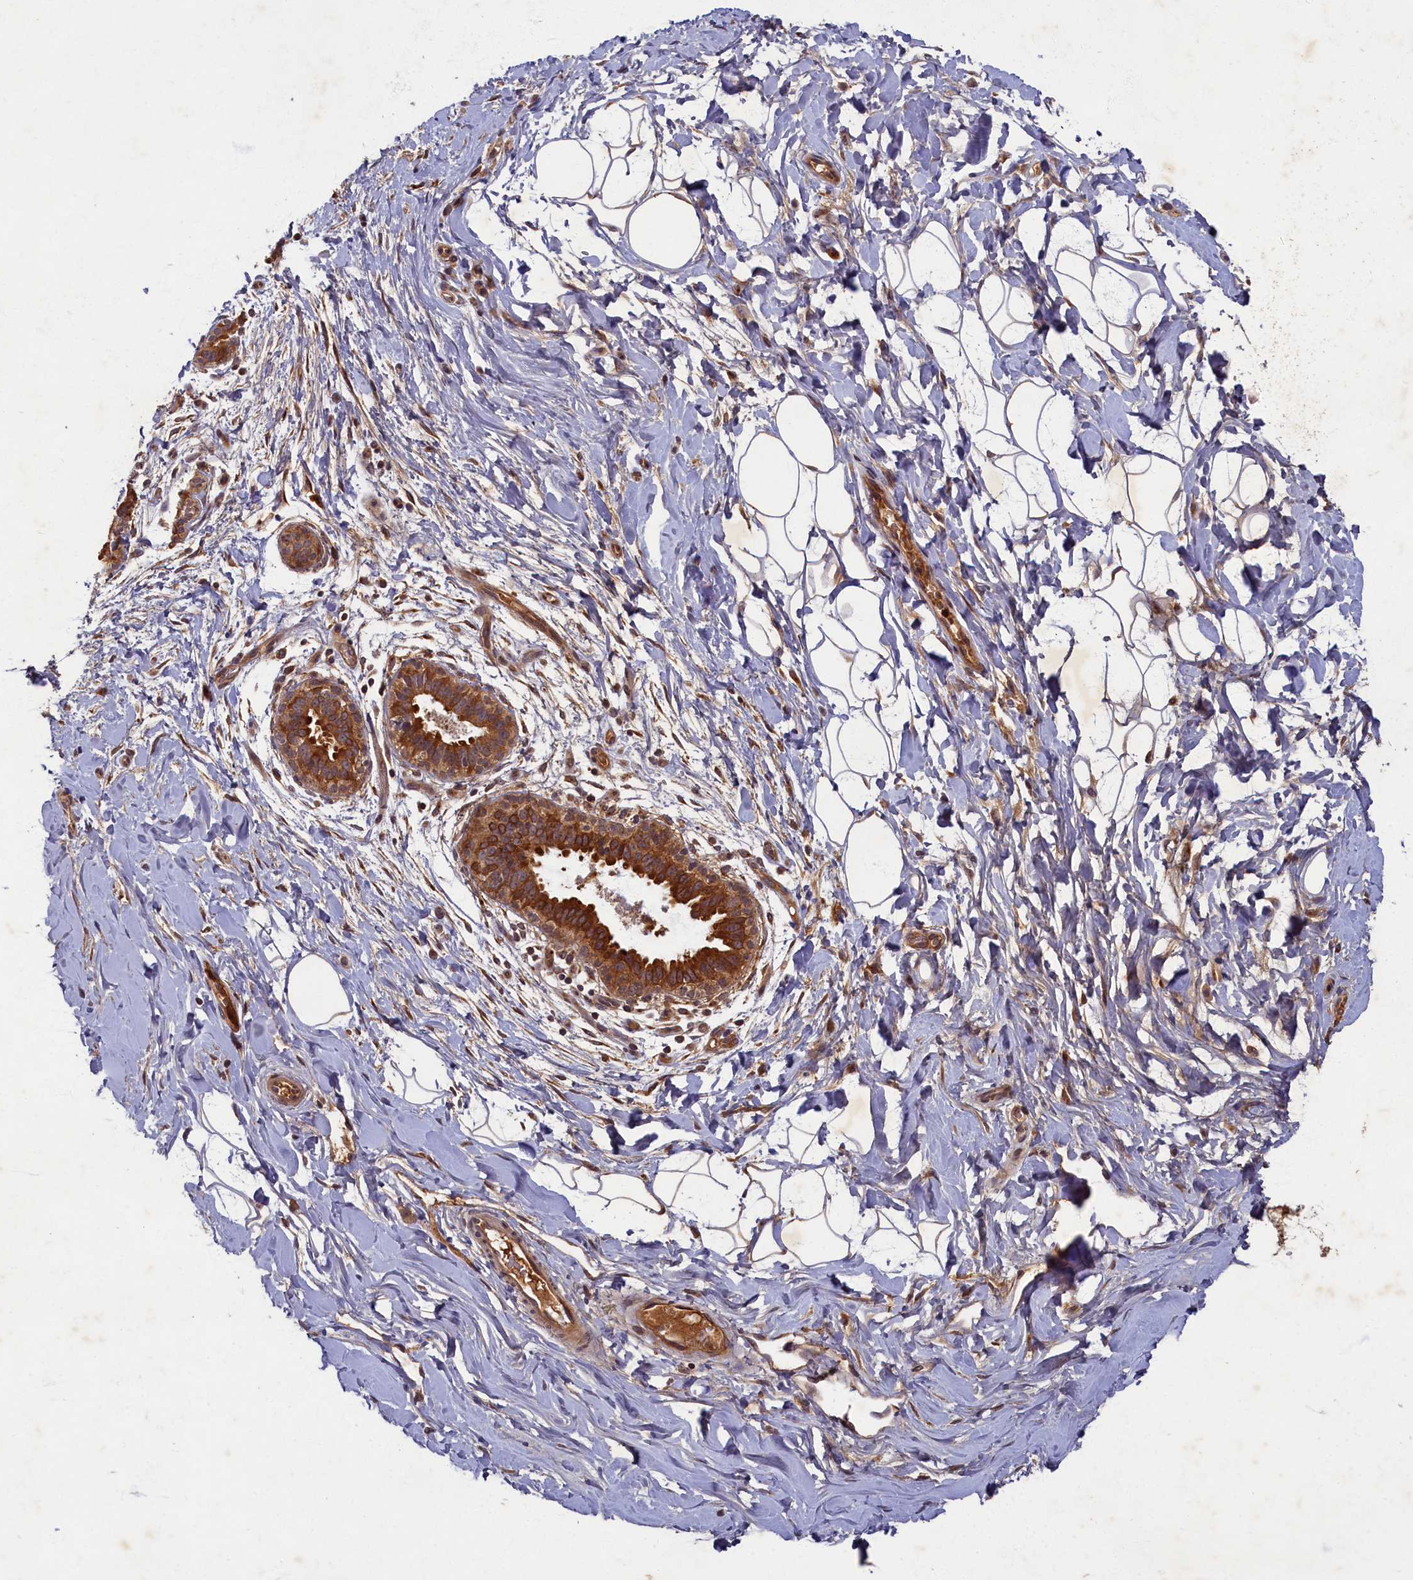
{"staining": {"intensity": "weak", "quantity": "<25%", "location": "cytoplasmic/membranous"}, "tissue": "adipose tissue", "cell_type": "Adipocytes", "image_type": "normal", "snomed": [{"axis": "morphology", "description": "Normal tissue, NOS"}, {"axis": "topography", "description": "Breast"}], "caption": "High power microscopy photomicrograph of an immunohistochemistry (IHC) image of normal adipose tissue, revealing no significant positivity in adipocytes.", "gene": "BICD1", "patient": {"sex": "female", "age": 26}}